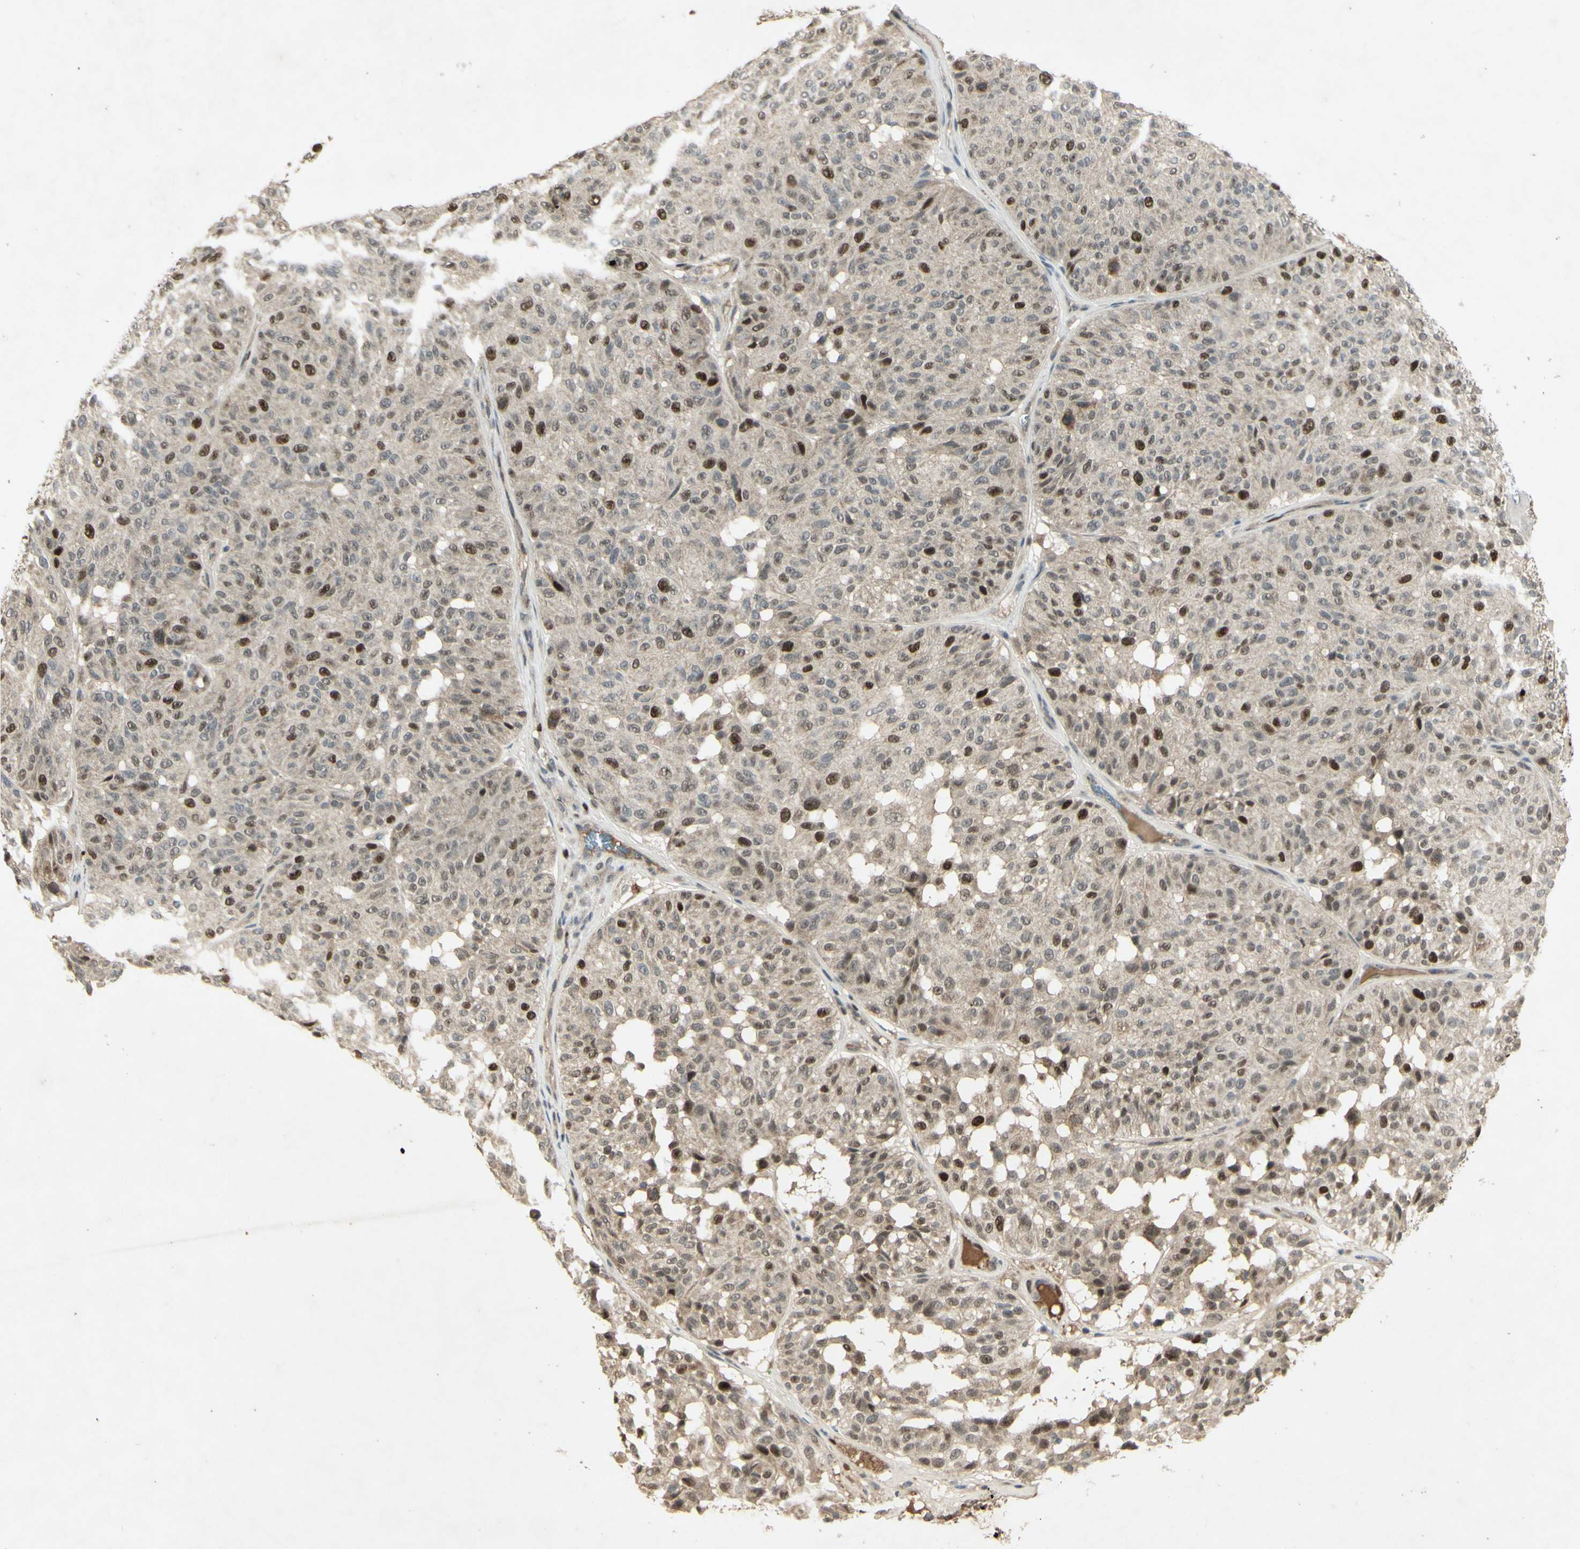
{"staining": {"intensity": "strong", "quantity": "<25%", "location": "nuclear"}, "tissue": "melanoma", "cell_type": "Tumor cells", "image_type": "cancer", "snomed": [{"axis": "morphology", "description": "Malignant melanoma, NOS"}, {"axis": "topography", "description": "Skin"}], "caption": "The photomicrograph demonstrates staining of melanoma, revealing strong nuclear protein expression (brown color) within tumor cells.", "gene": "RAD18", "patient": {"sex": "female", "age": 46}}